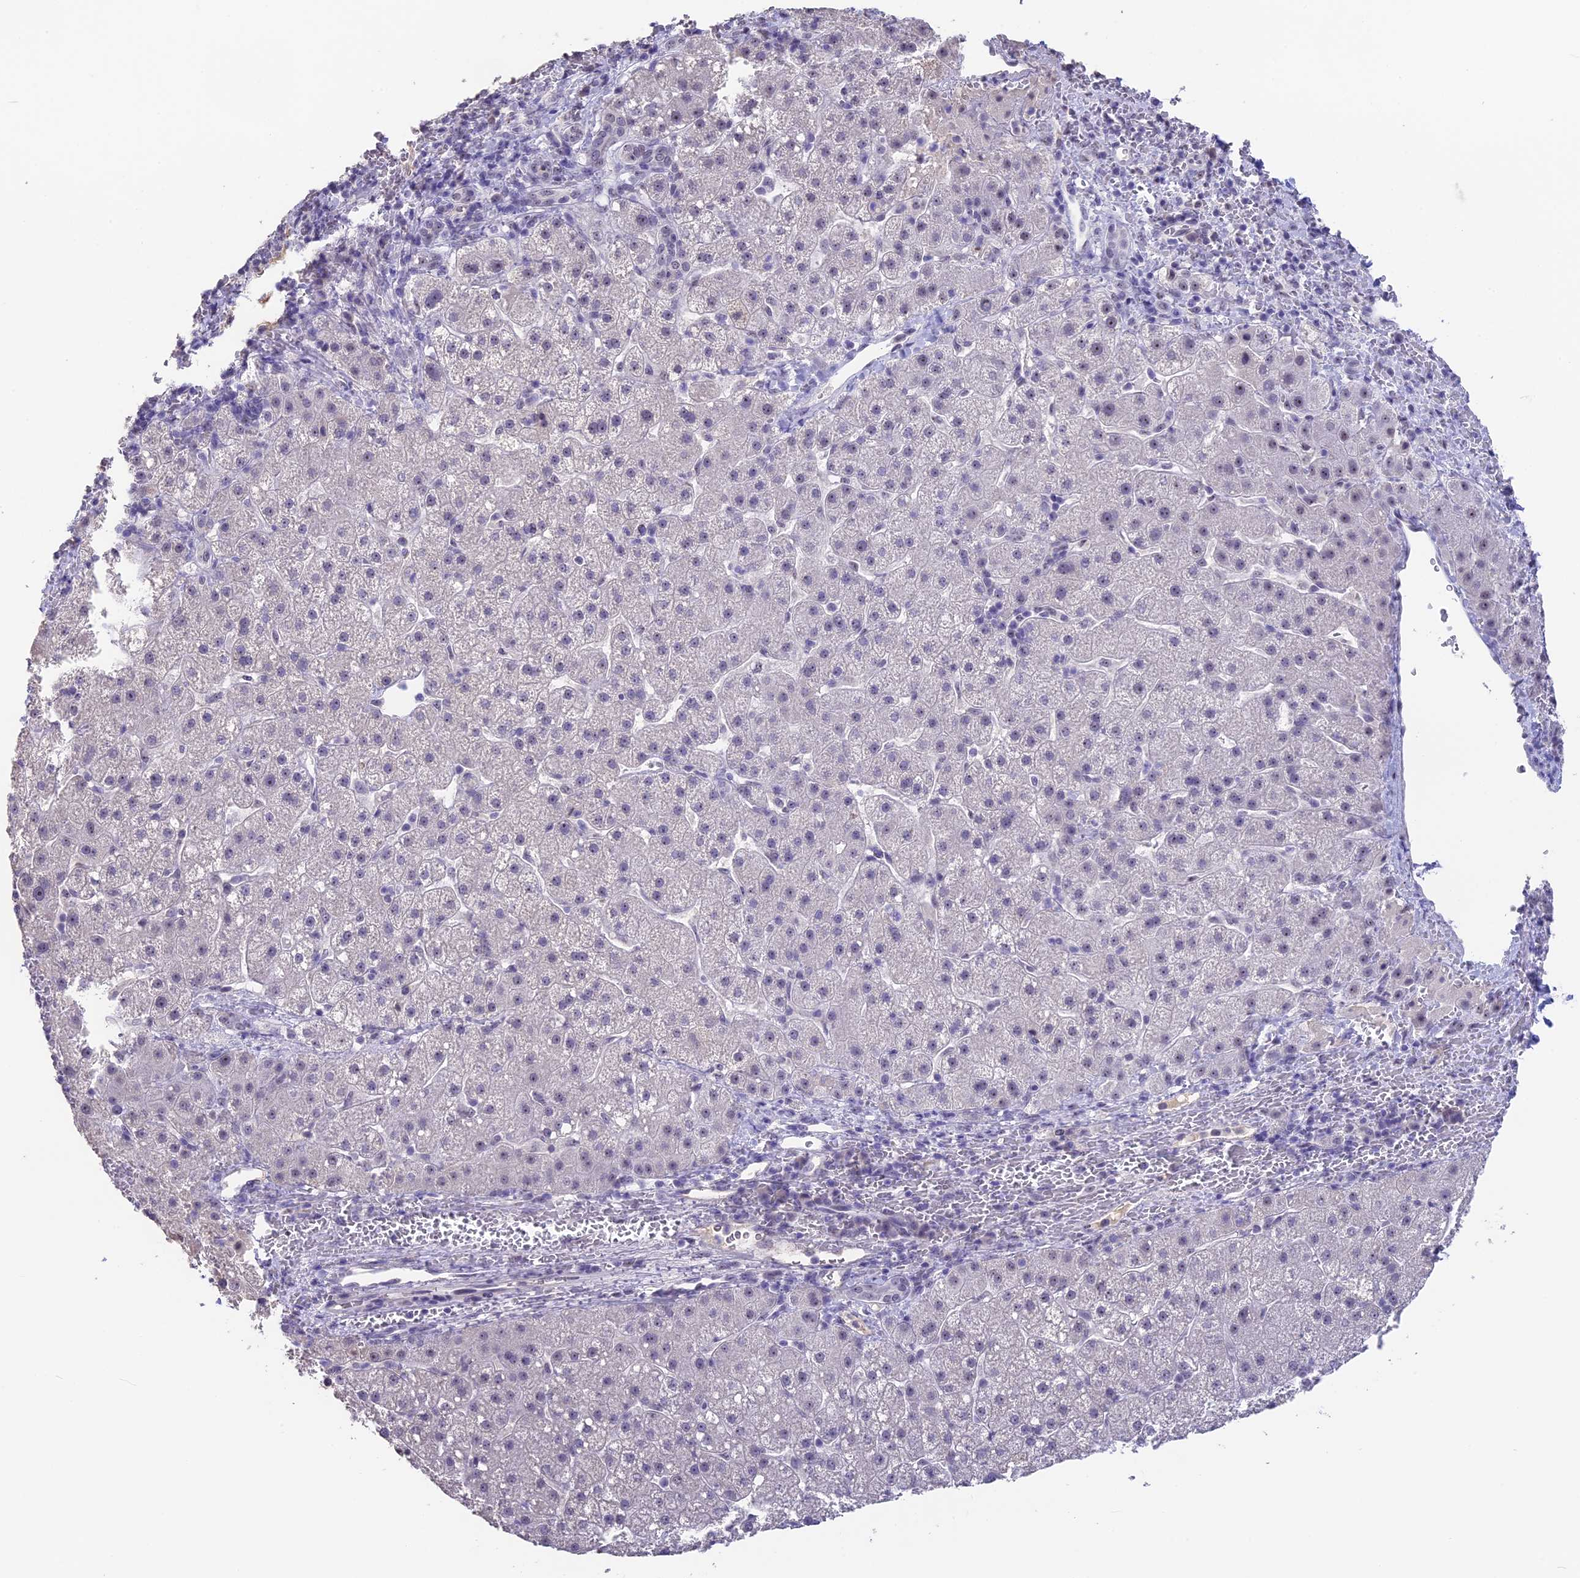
{"staining": {"intensity": "negative", "quantity": "none", "location": "none"}, "tissue": "liver cancer", "cell_type": "Tumor cells", "image_type": "cancer", "snomed": [{"axis": "morphology", "description": "Carcinoma, Hepatocellular, NOS"}, {"axis": "topography", "description": "Liver"}], "caption": "Tumor cells show no significant protein positivity in liver cancer.", "gene": "SETD2", "patient": {"sex": "male", "age": 57}}